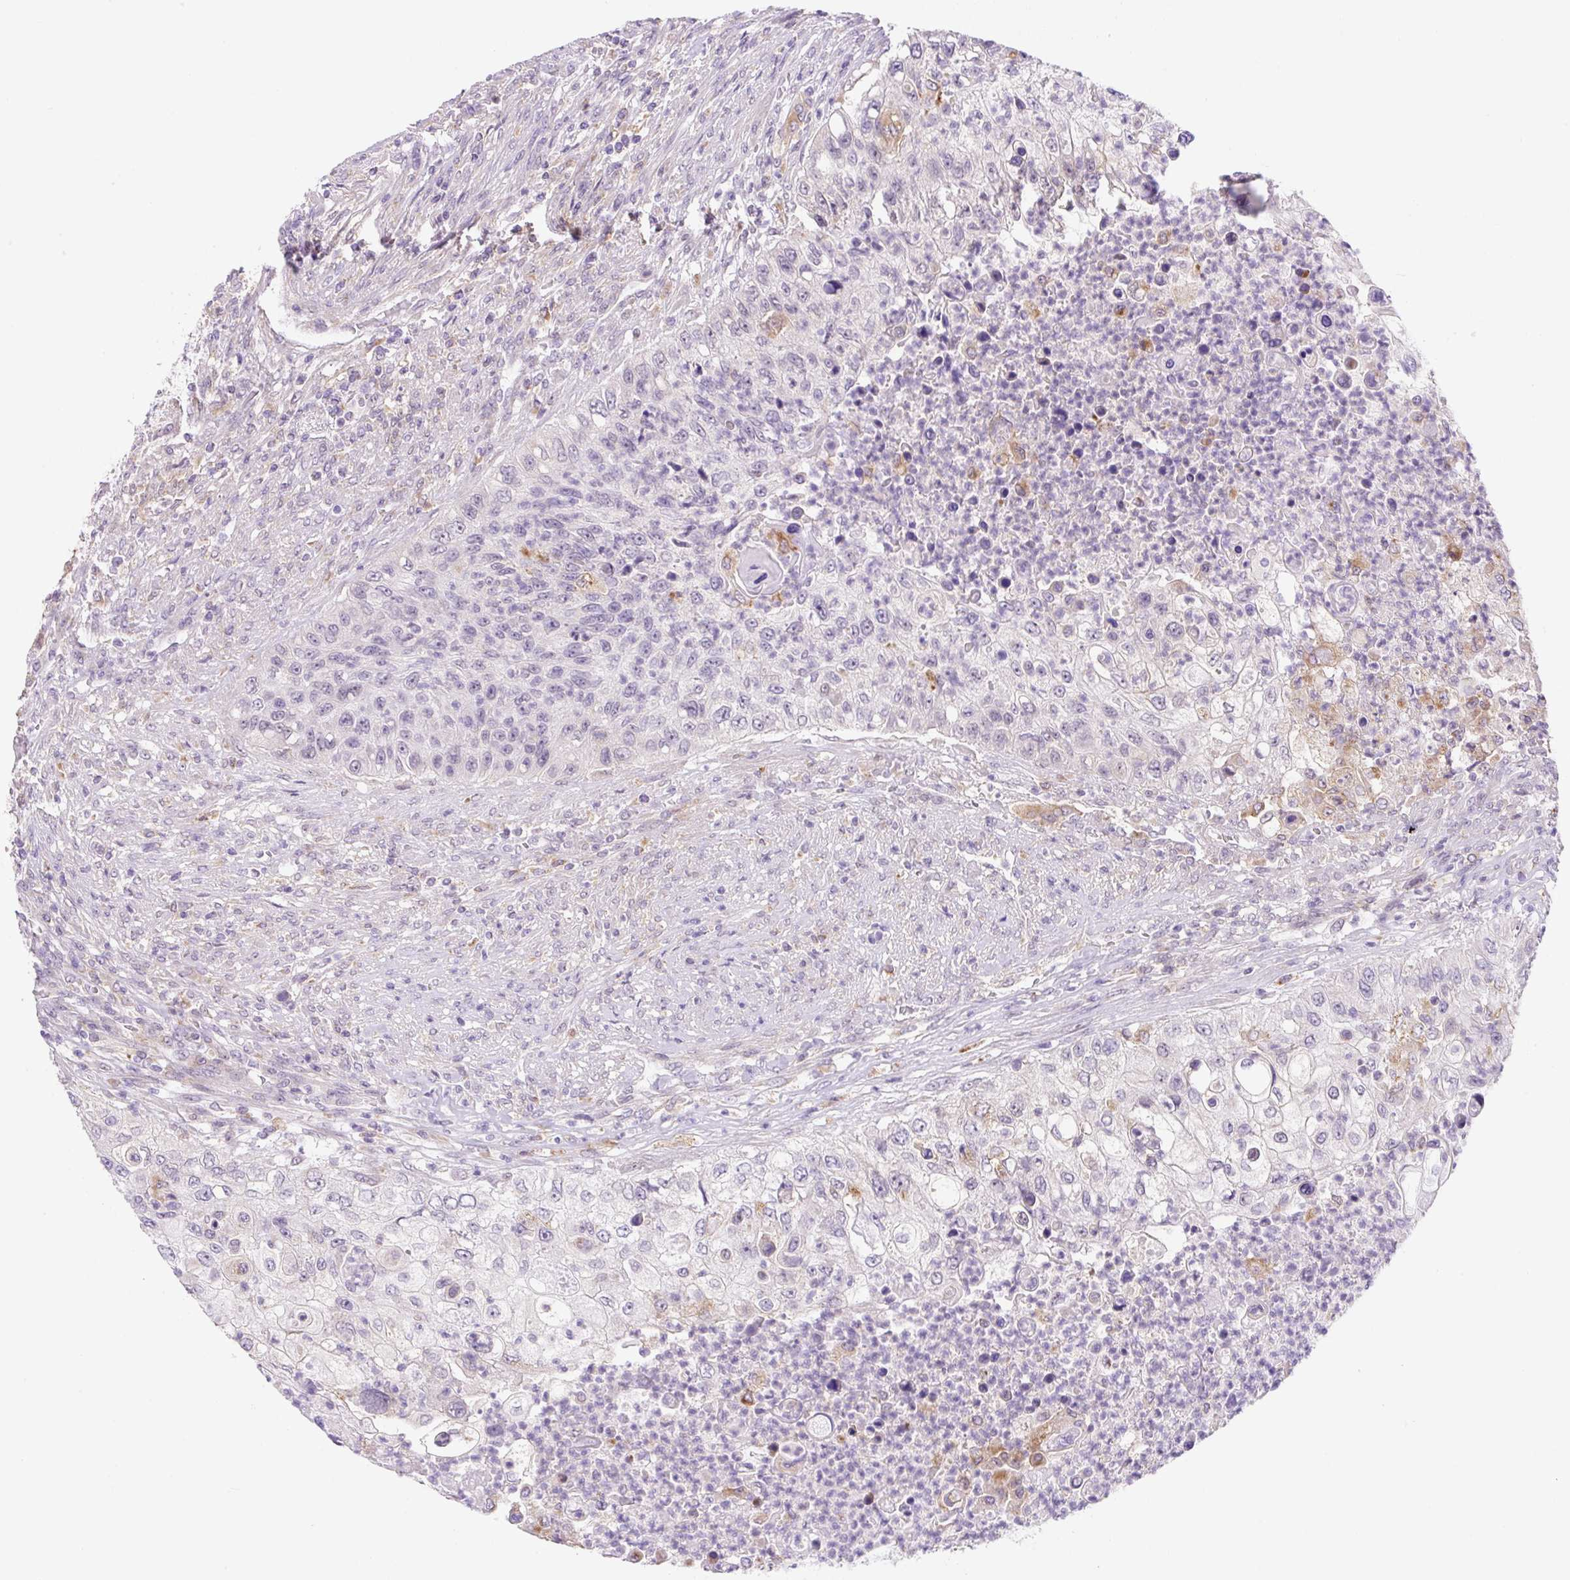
{"staining": {"intensity": "negative", "quantity": "none", "location": "none"}, "tissue": "urothelial cancer", "cell_type": "Tumor cells", "image_type": "cancer", "snomed": [{"axis": "morphology", "description": "Urothelial carcinoma, High grade"}, {"axis": "topography", "description": "Urinary bladder"}], "caption": "This photomicrograph is of high-grade urothelial carcinoma stained with IHC to label a protein in brown with the nuclei are counter-stained blue. There is no positivity in tumor cells. (Brightfield microscopy of DAB (3,3'-diaminobenzidine) immunohistochemistry (IHC) at high magnification).", "gene": "CEBPZOS", "patient": {"sex": "female", "age": 60}}